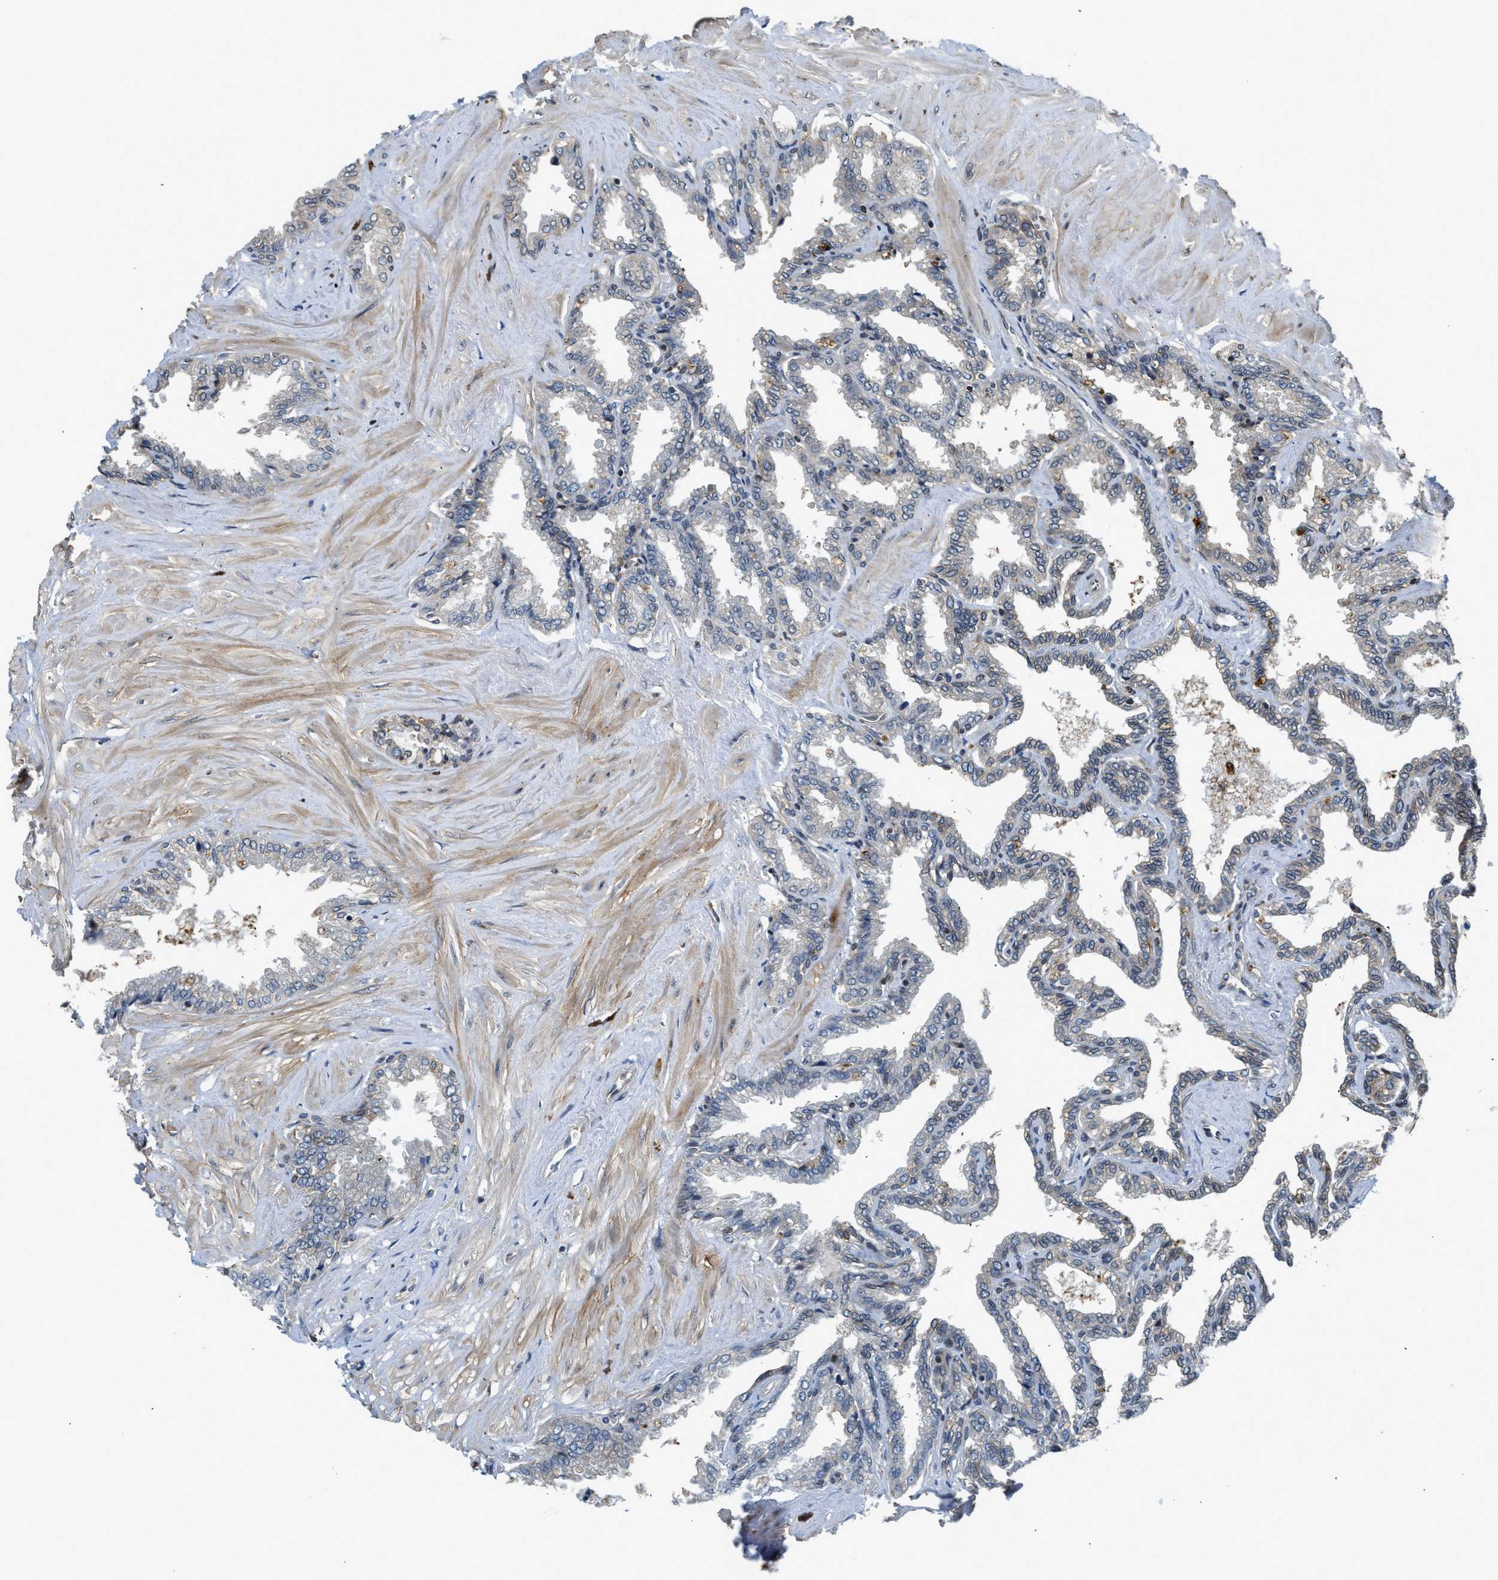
{"staining": {"intensity": "weak", "quantity": "25%-75%", "location": "cytoplasmic/membranous,nuclear"}, "tissue": "seminal vesicle", "cell_type": "Glandular cells", "image_type": "normal", "snomed": [{"axis": "morphology", "description": "Normal tissue, NOS"}, {"axis": "topography", "description": "Seminal veicle"}], "caption": "Immunohistochemical staining of unremarkable seminal vesicle displays low levels of weak cytoplasmic/membranous,nuclear expression in about 25%-75% of glandular cells.", "gene": "RETREG3", "patient": {"sex": "male", "age": 46}}